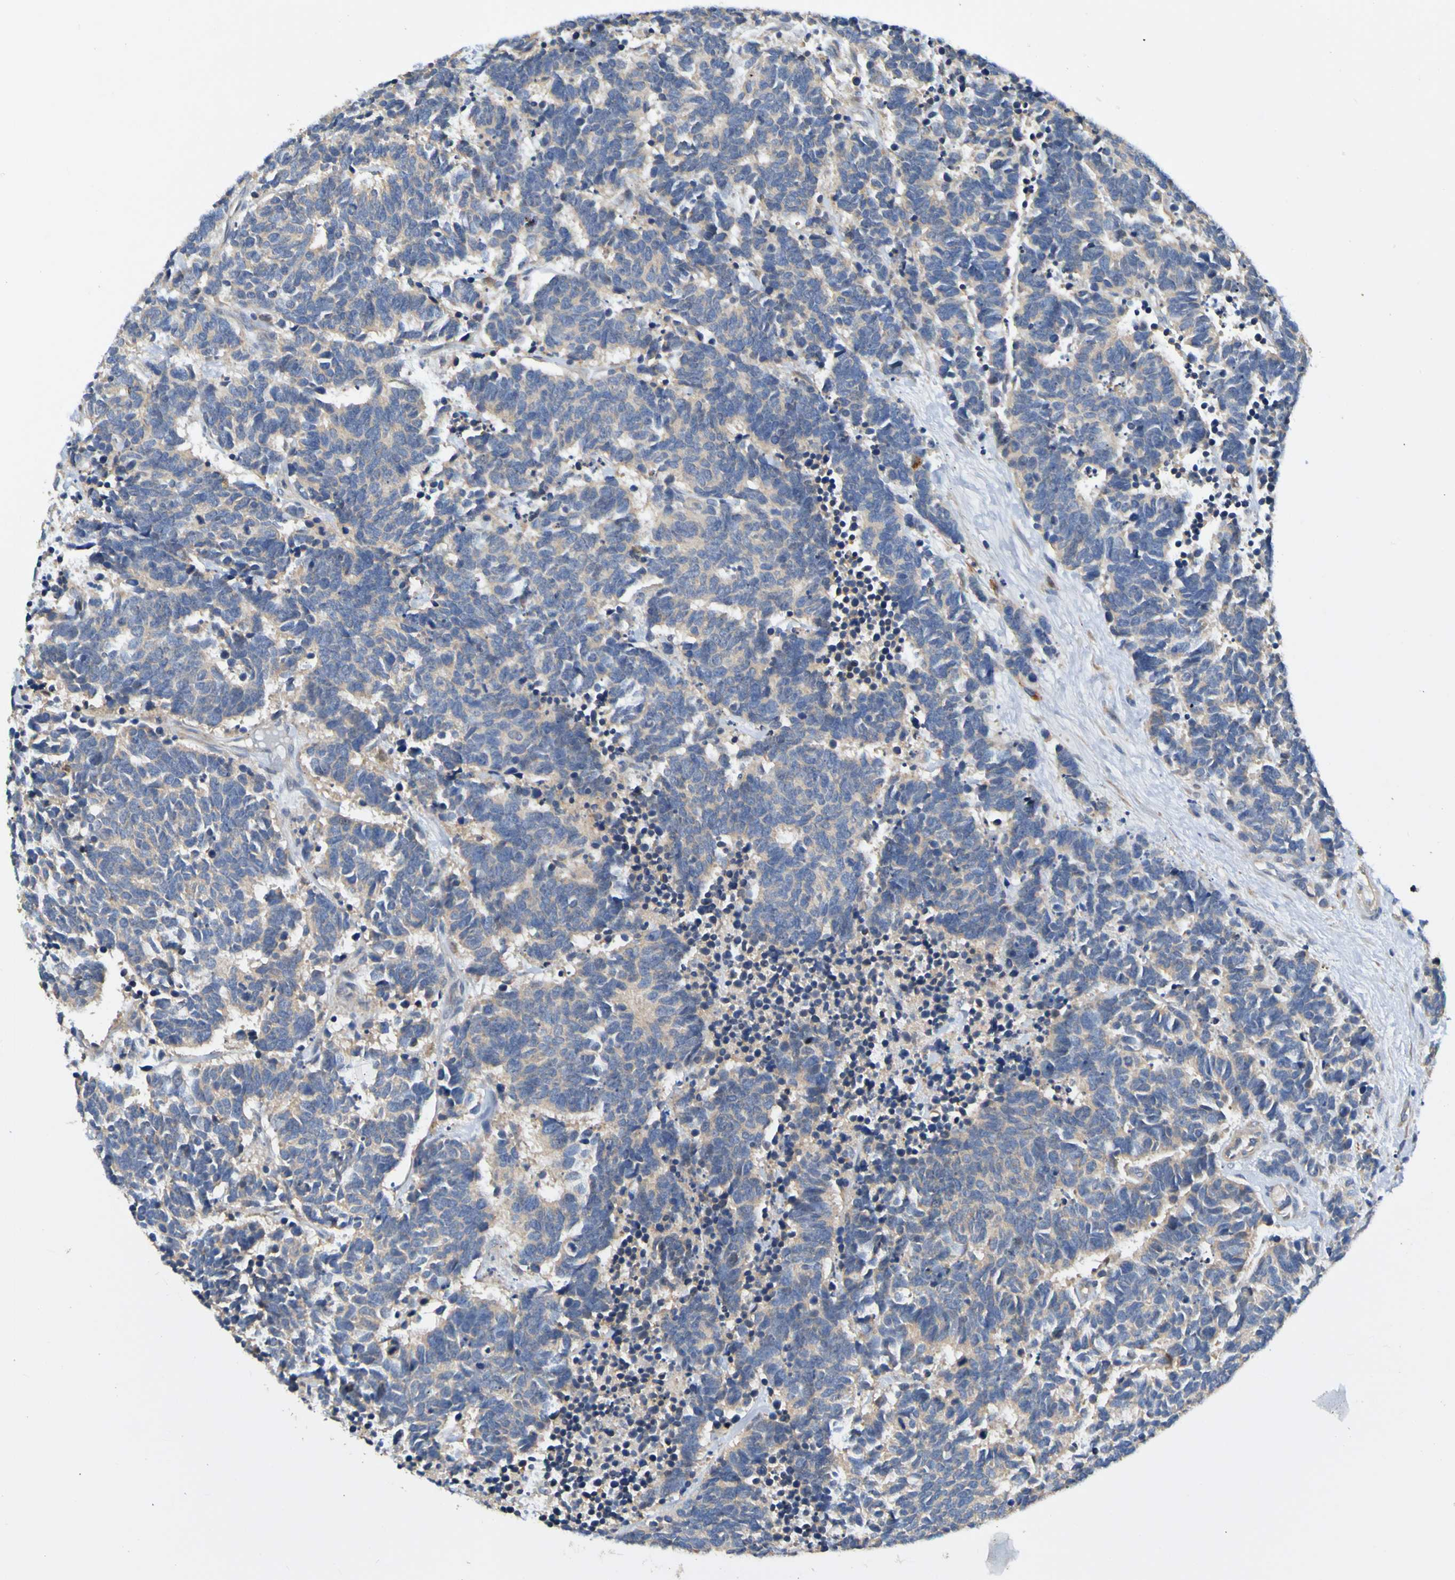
{"staining": {"intensity": "weak", "quantity": ">75%", "location": "cytoplasmic/membranous"}, "tissue": "carcinoid", "cell_type": "Tumor cells", "image_type": "cancer", "snomed": [{"axis": "morphology", "description": "Carcinoma, NOS"}, {"axis": "morphology", "description": "Carcinoid, malignant, NOS"}, {"axis": "topography", "description": "Urinary bladder"}], "caption": "The photomicrograph shows a brown stain indicating the presence of a protein in the cytoplasmic/membranous of tumor cells in carcinoma. The protein is shown in brown color, while the nuclei are stained blue.", "gene": "METAP2", "patient": {"sex": "male", "age": 57}}